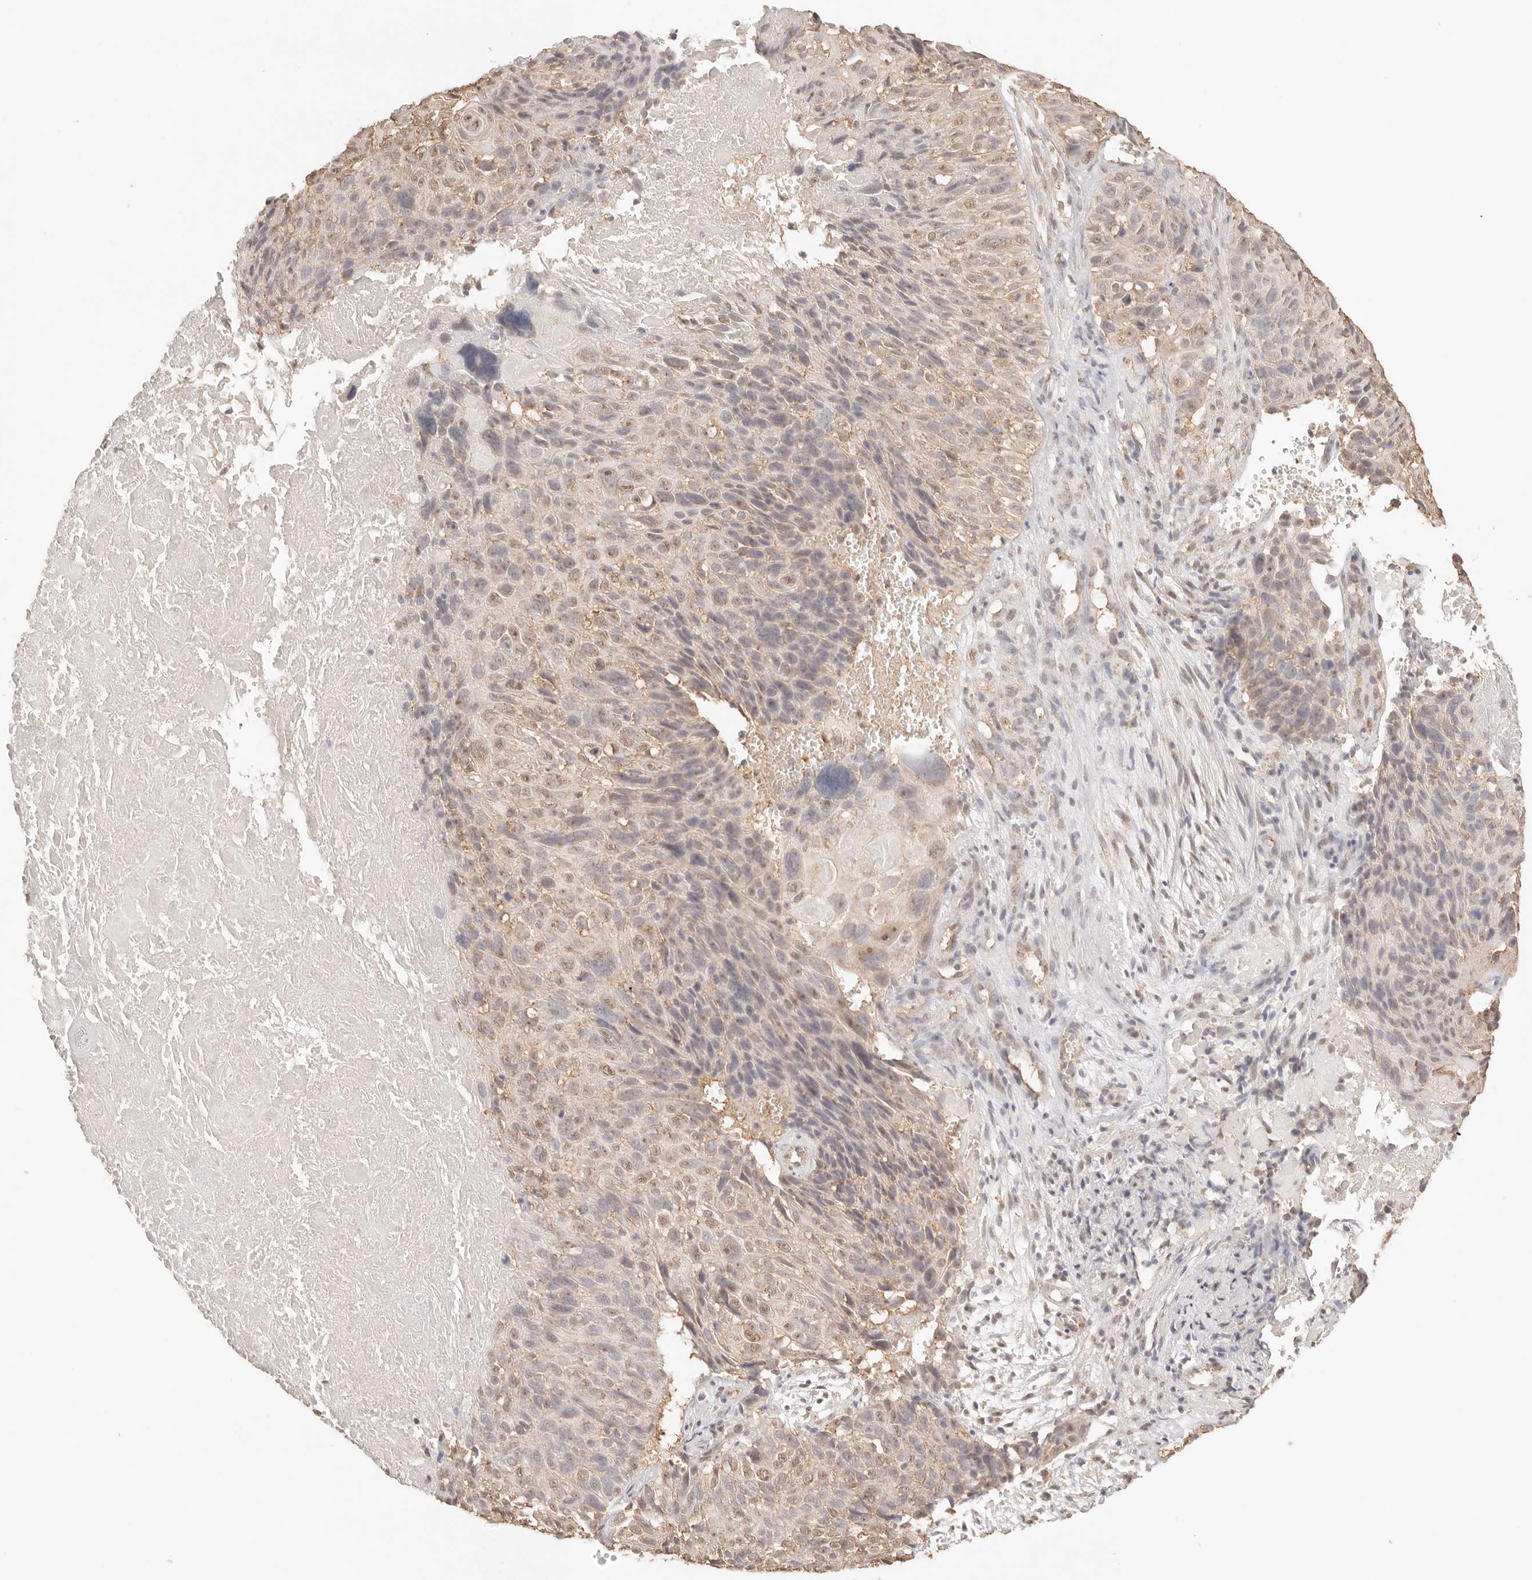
{"staining": {"intensity": "weak", "quantity": "<25%", "location": "cytoplasmic/membranous,nuclear"}, "tissue": "cervical cancer", "cell_type": "Tumor cells", "image_type": "cancer", "snomed": [{"axis": "morphology", "description": "Squamous cell carcinoma, NOS"}, {"axis": "topography", "description": "Cervix"}], "caption": "Immunohistochemistry of squamous cell carcinoma (cervical) exhibits no positivity in tumor cells.", "gene": "IL1R2", "patient": {"sex": "female", "age": 74}}